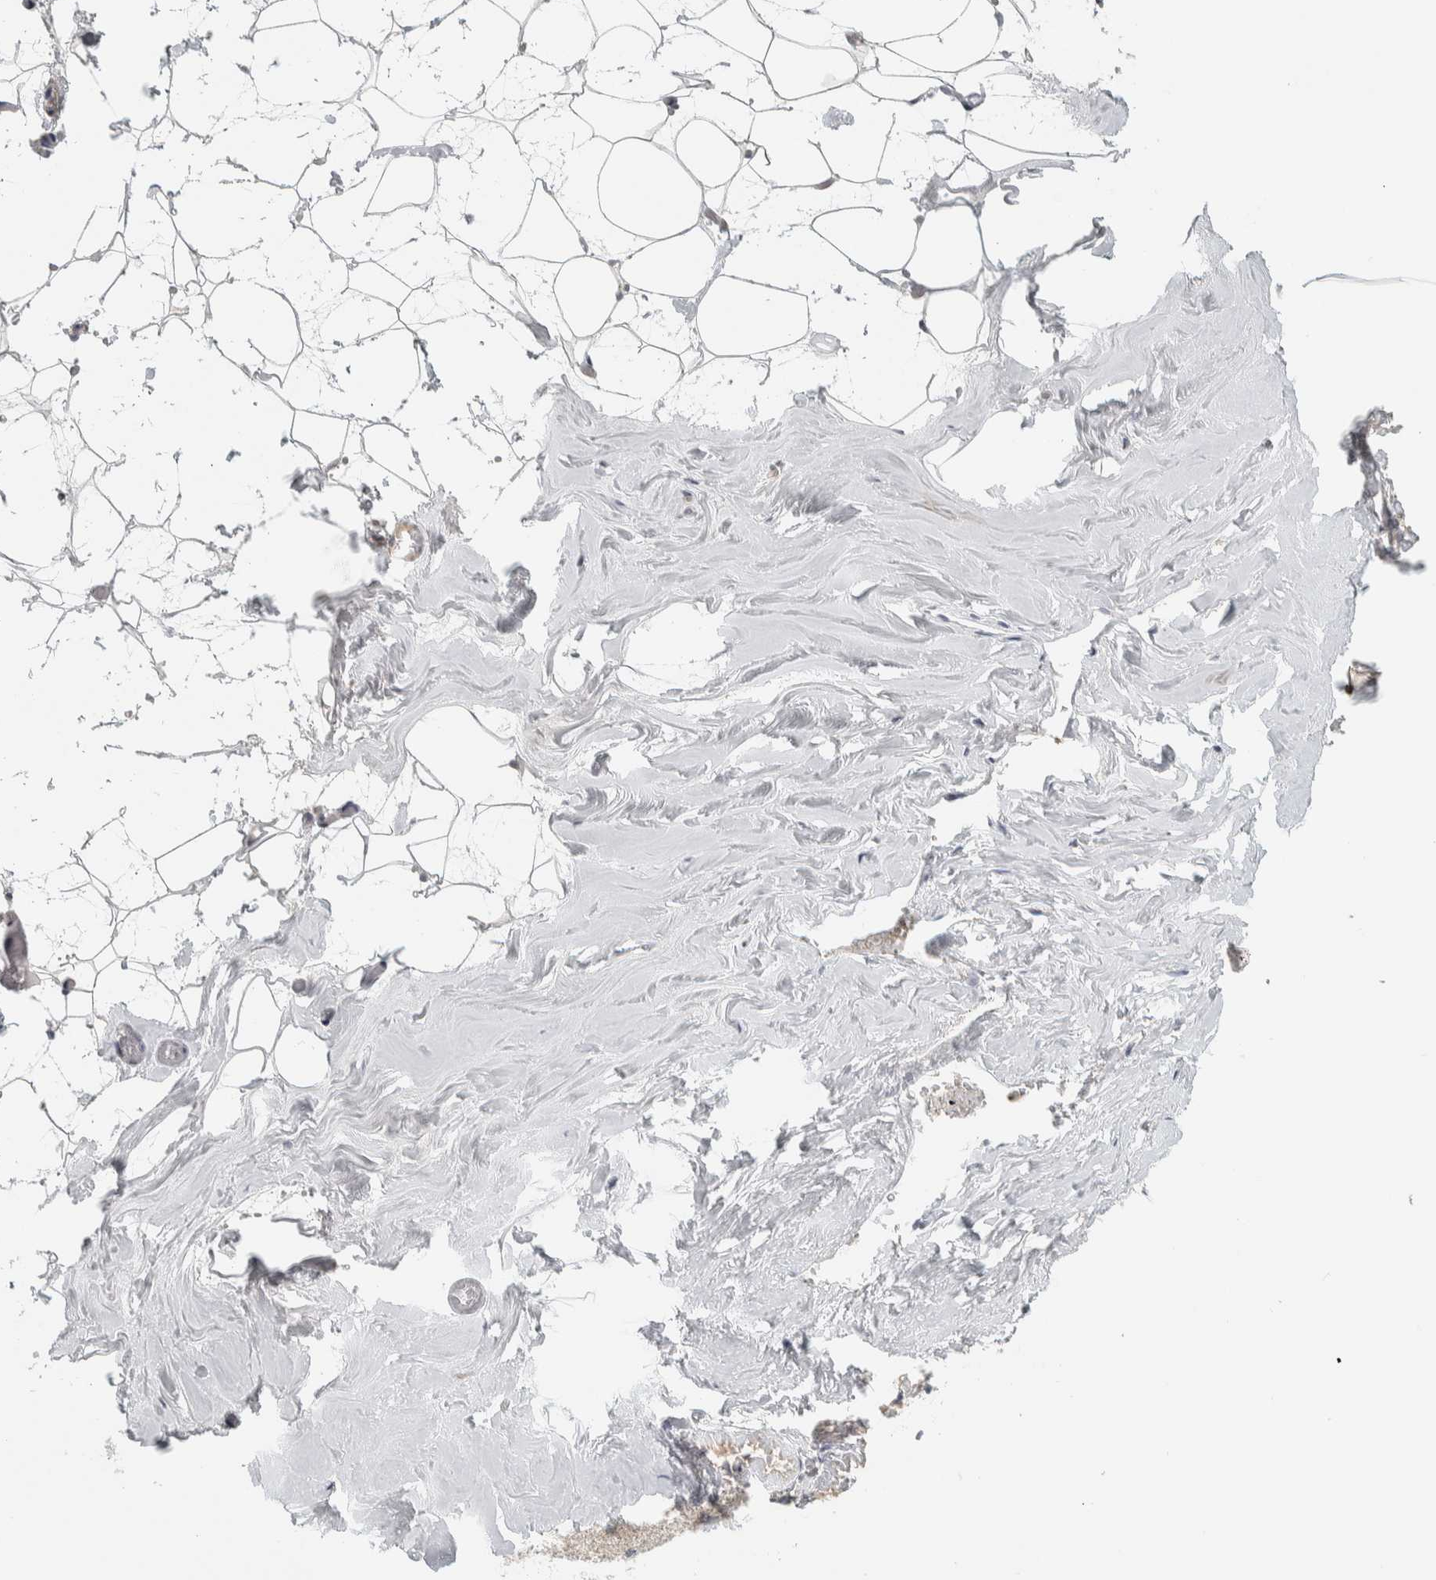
{"staining": {"intensity": "negative", "quantity": "none", "location": "none"}, "tissue": "adipose tissue", "cell_type": "Adipocytes", "image_type": "normal", "snomed": [{"axis": "morphology", "description": "Normal tissue, NOS"}, {"axis": "morphology", "description": "Fibrosis, NOS"}, {"axis": "topography", "description": "Breast"}, {"axis": "topography", "description": "Adipose tissue"}], "caption": "Immunohistochemistry photomicrograph of normal adipose tissue: human adipose tissue stained with DAB shows no significant protein expression in adipocytes.", "gene": "AFP", "patient": {"sex": "female", "age": 39}}